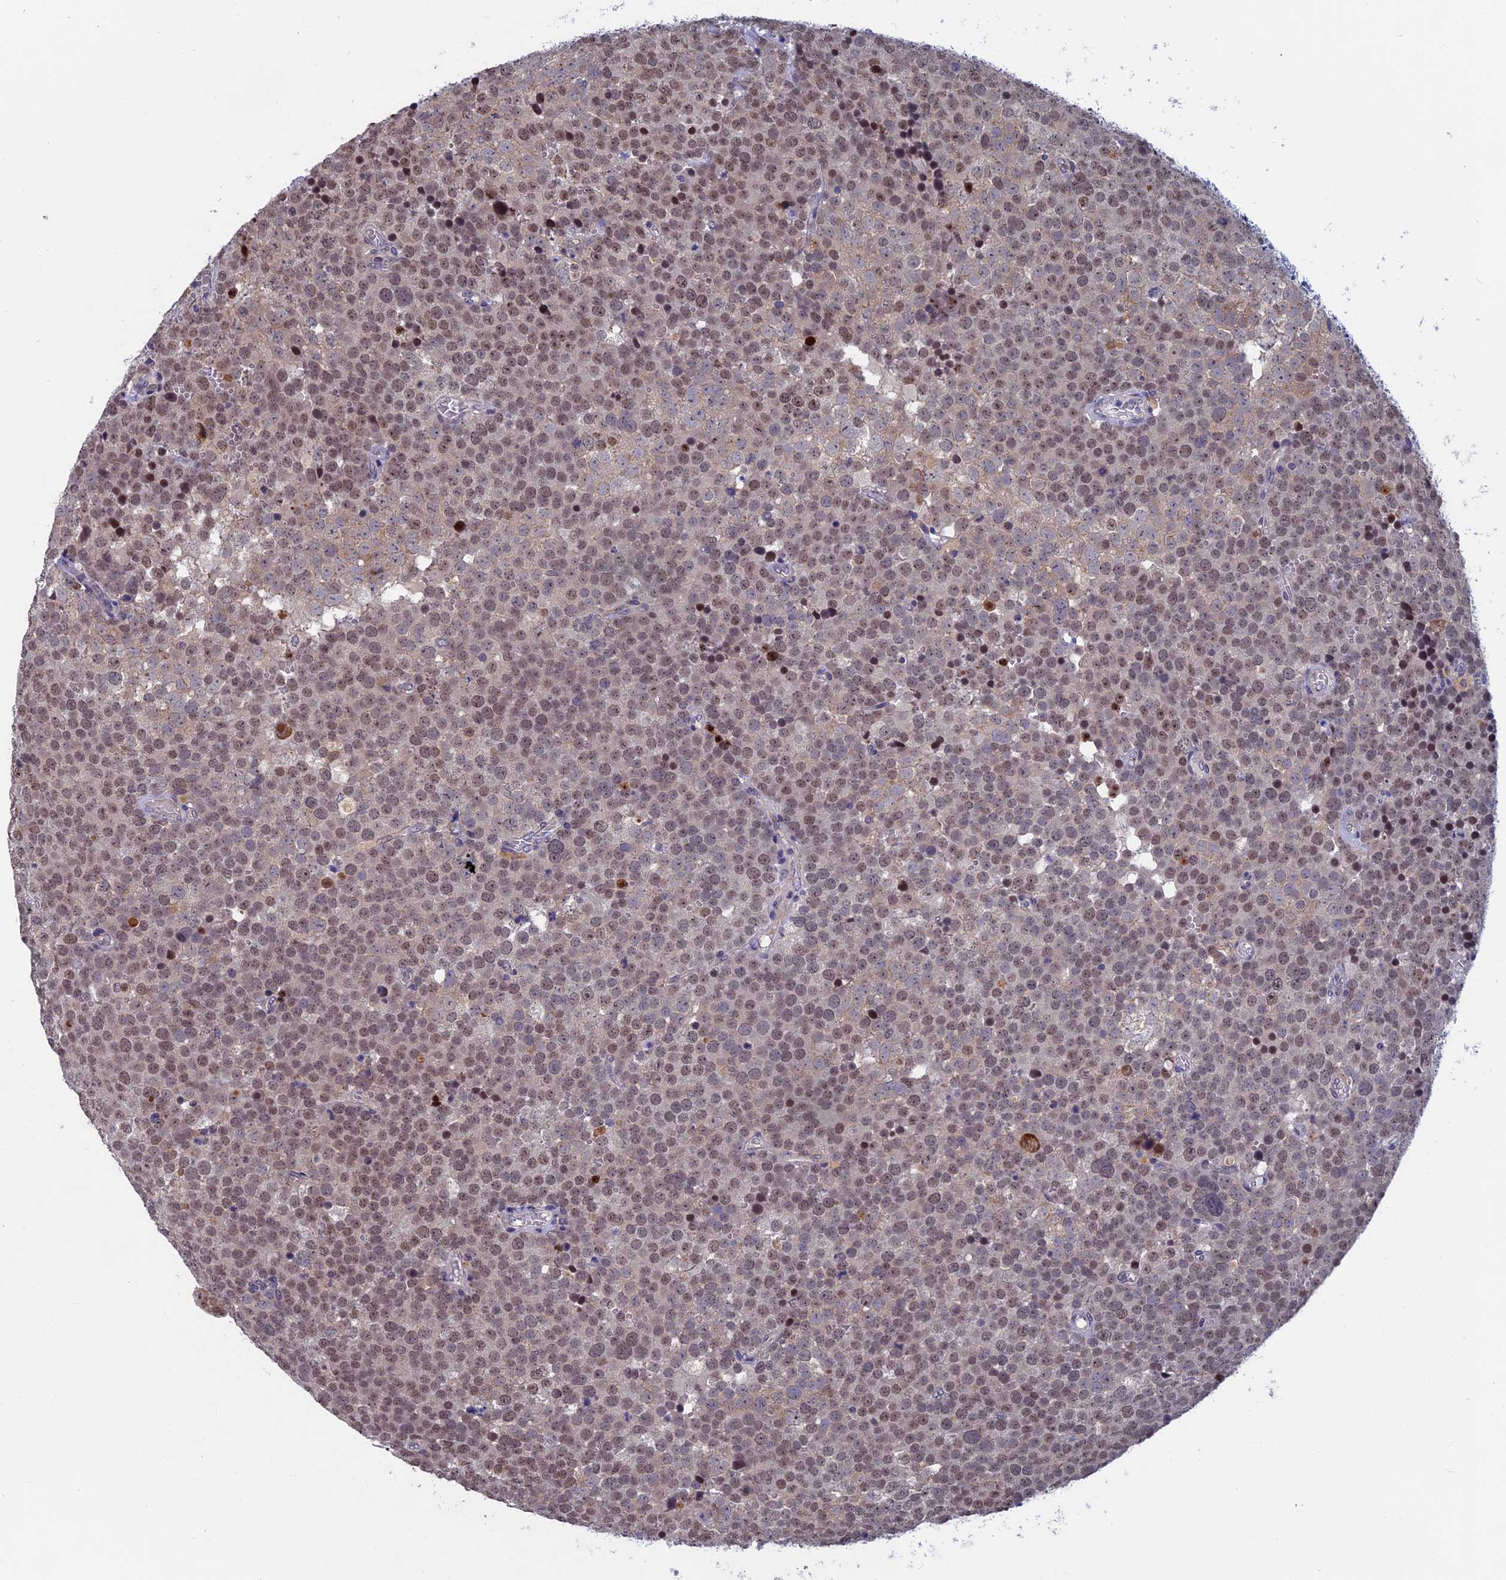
{"staining": {"intensity": "moderate", "quantity": ">75%", "location": "nuclear"}, "tissue": "testis cancer", "cell_type": "Tumor cells", "image_type": "cancer", "snomed": [{"axis": "morphology", "description": "Seminoma, NOS"}, {"axis": "topography", "description": "Testis"}], "caption": "Immunohistochemical staining of human testis cancer (seminoma) shows medium levels of moderate nuclear protein expression in about >75% of tumor cells.", "gene": "SPIRE1", "patient": {"sex": "male", "age": 71}}